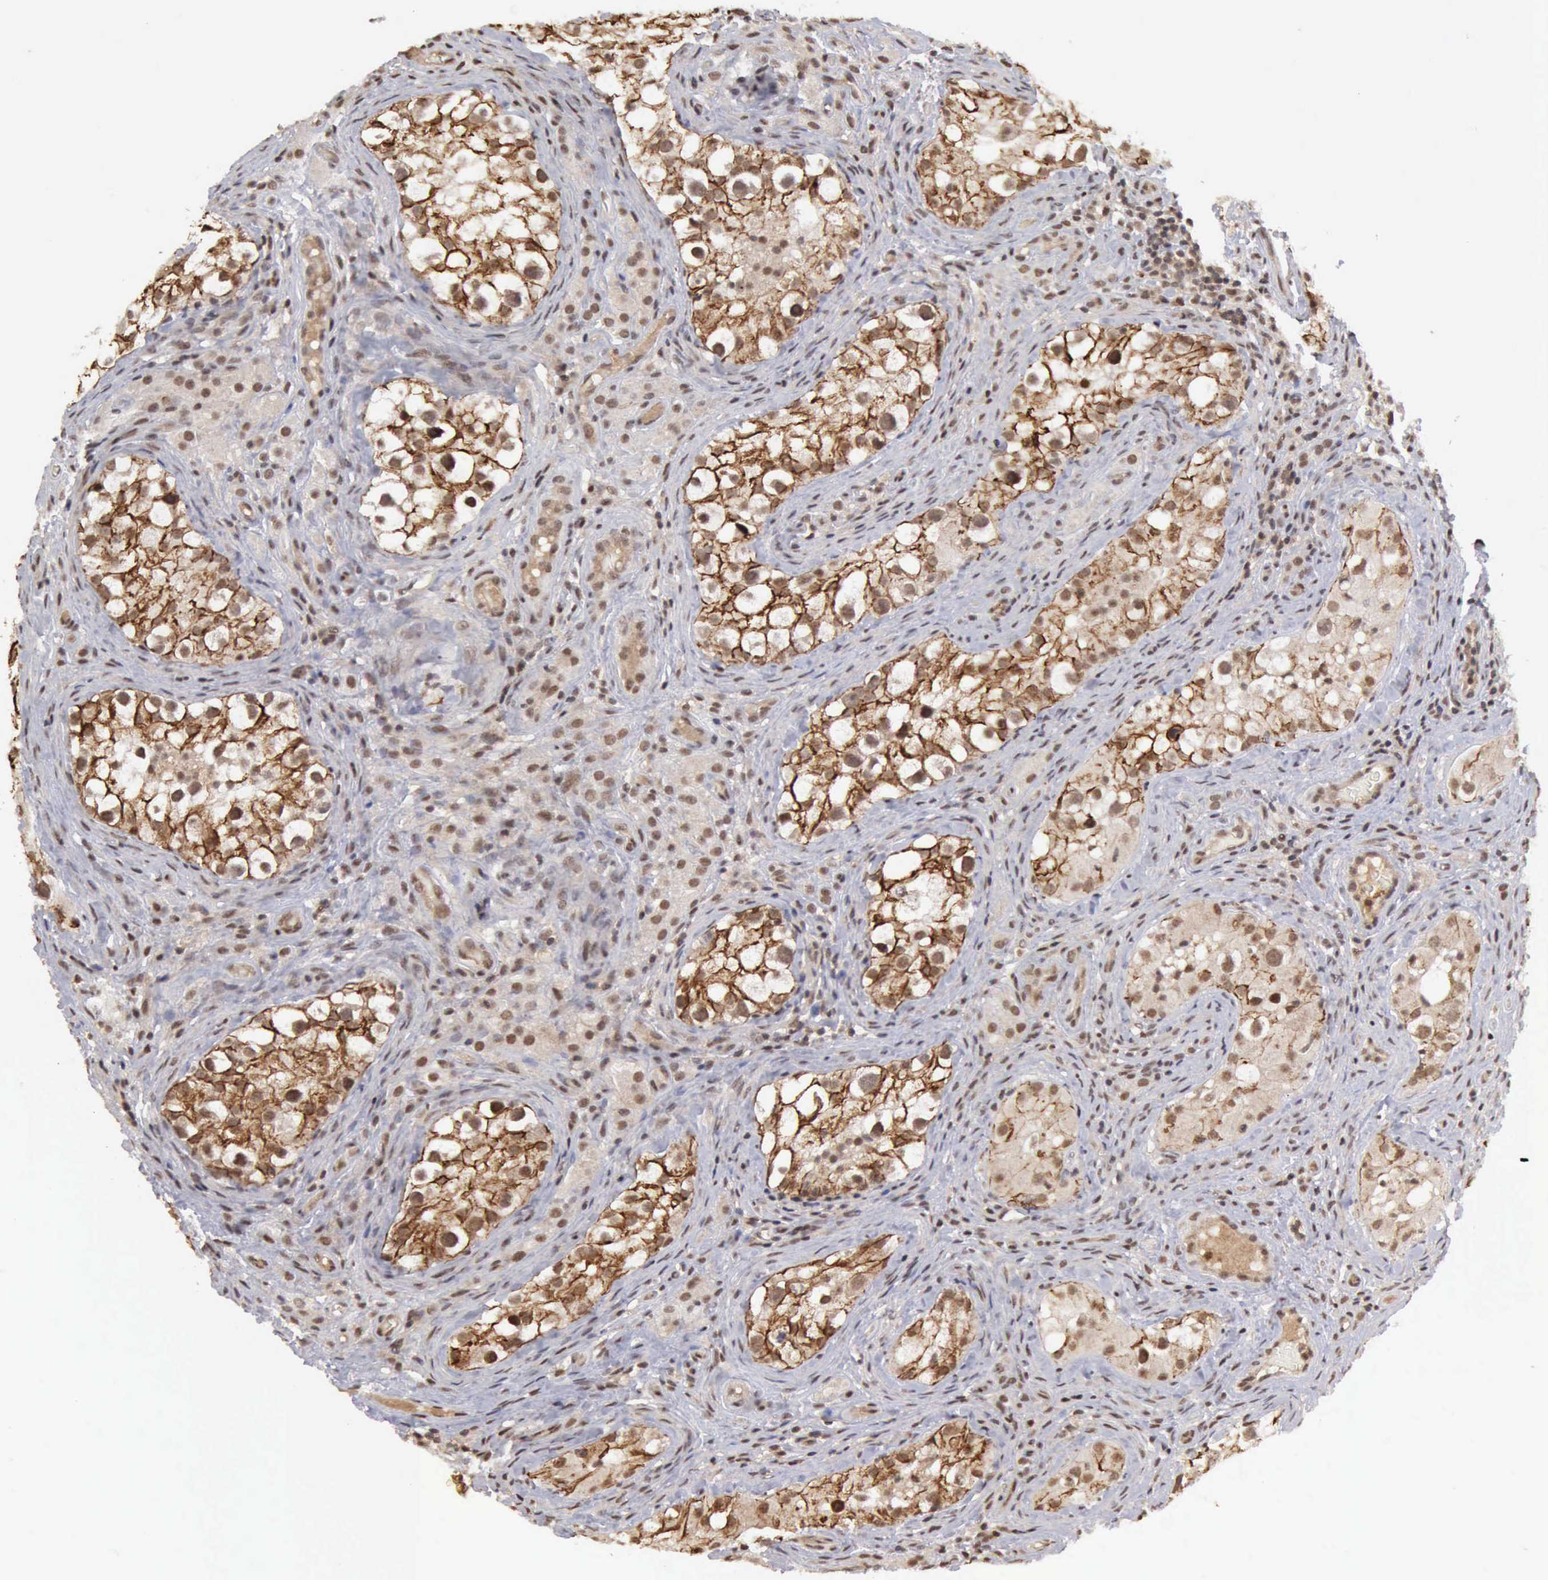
{"staining": {"intensity": "moderate", "quantity": ">75%", "location": "cytoplasmic/membranous,nuclear"}, "tissue": "testis cancer", "cell_type": "Tumor cells", "image_type": "cancer", "snomed": [{"axis": "morphology", "description": "Carcinoma, Embryonal, NOS"}, {"axis": "topography", "description": "Testis"}], "caption": "IHC (DAB (3,3'-diaminobenzidine)) staining of human embryonal carcinoma (testis) demonstrates moderate cytoplasmic/membranous and nuclear protein positivity in approximately >75% of tumor cells.", "gene": "CDKN2A", "patient": {"sex": "male", "age": 31}}